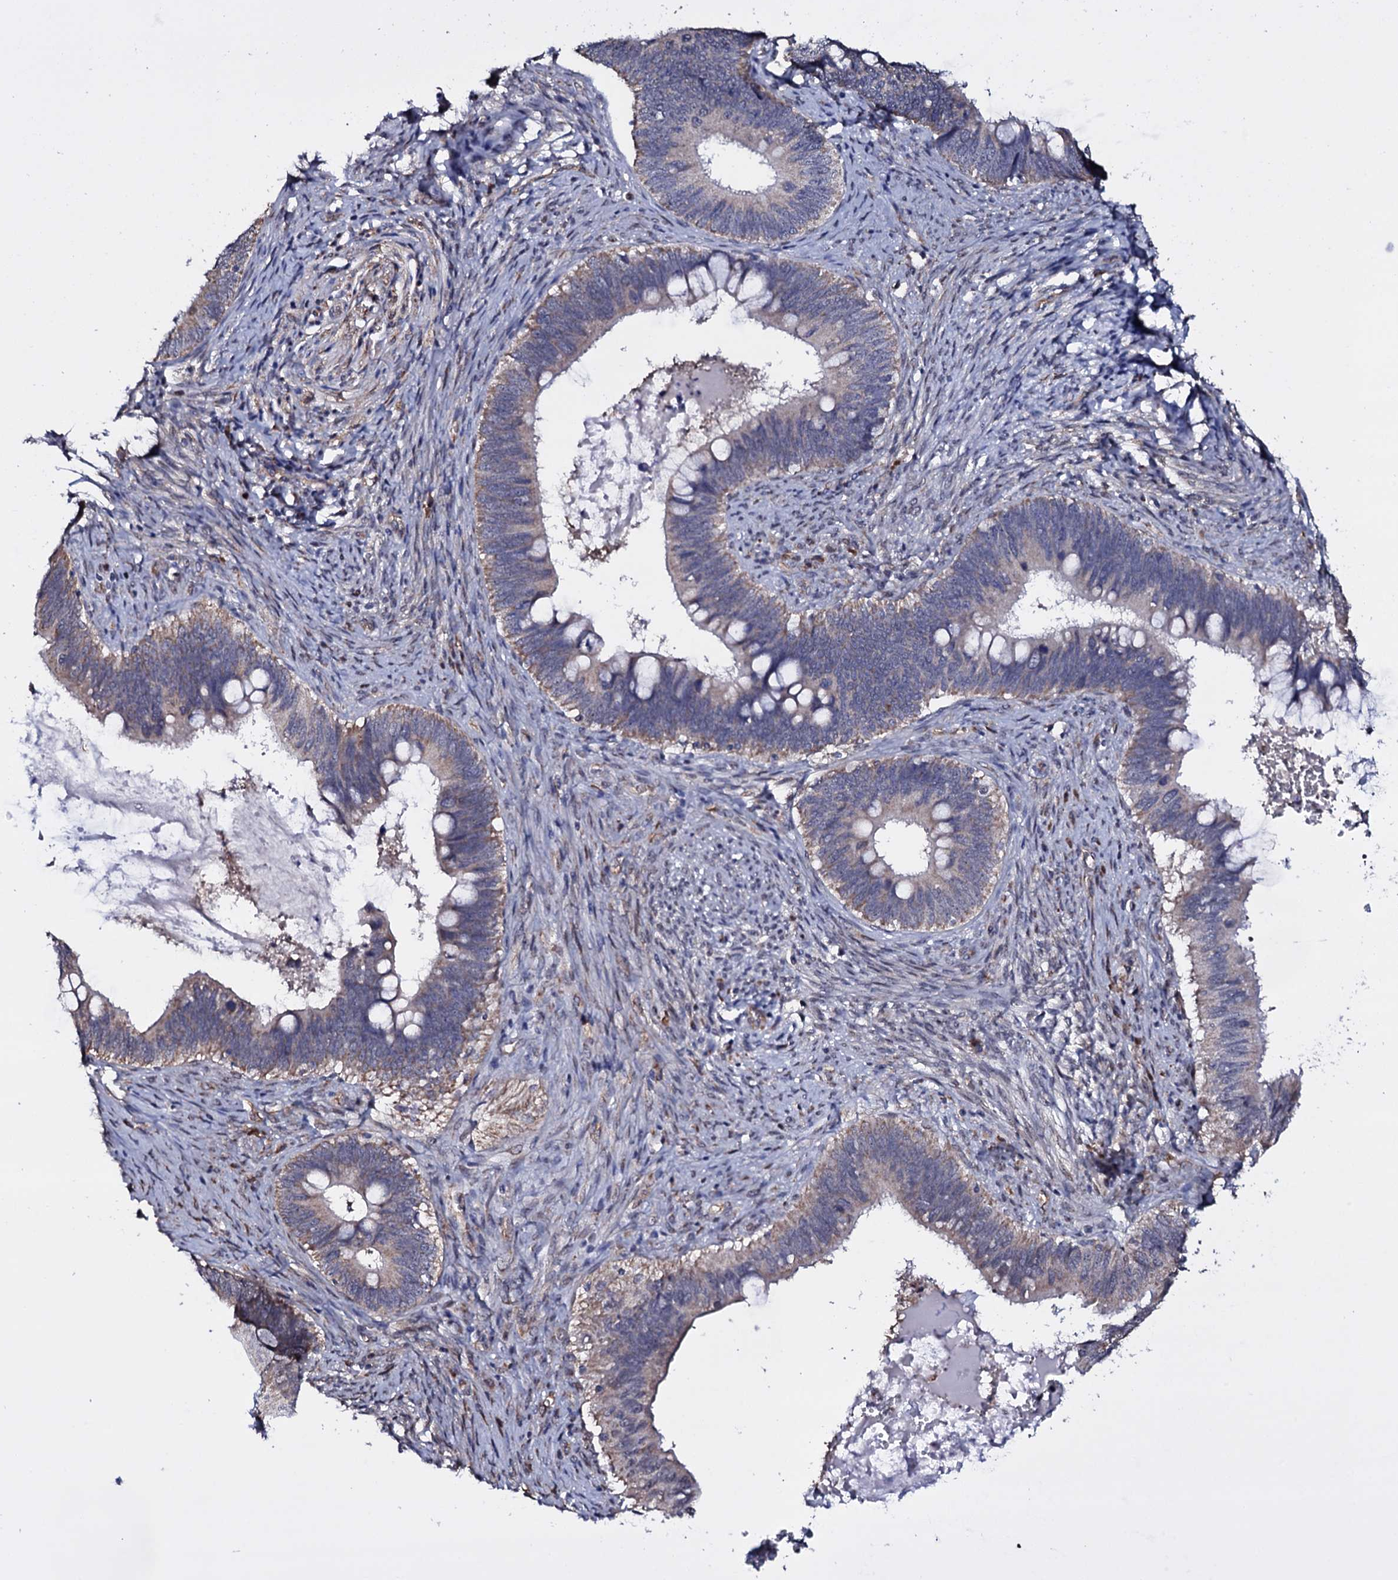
{"staining": {"intensity": "weak", "quantity": "25%-75%", "location": "cytoplasmic/membranous"}, "tissue": "cervical cancer", "cell_type": "Tumor cells", "image_type": "cancer", "snomed": [{"axis": "morphology", "description": "Adenocarcinoma, NOS"}, {"axis": "topography", "description": "Cervix"}], "caption": "DAB immunohistochemical staining of cervical adenocarcinoma shows weak cytoplasmic/membranous protein positivity in about 25%-75% of tumor cells. The protein is stained brown, and the nuclei are stained in blue (DAB (3,3'-diaminobenzidine) IHC with brightfield microscopy, high magnification).", "gene": "GAREM1", "patient": {"sex": "female", "age": 42}}